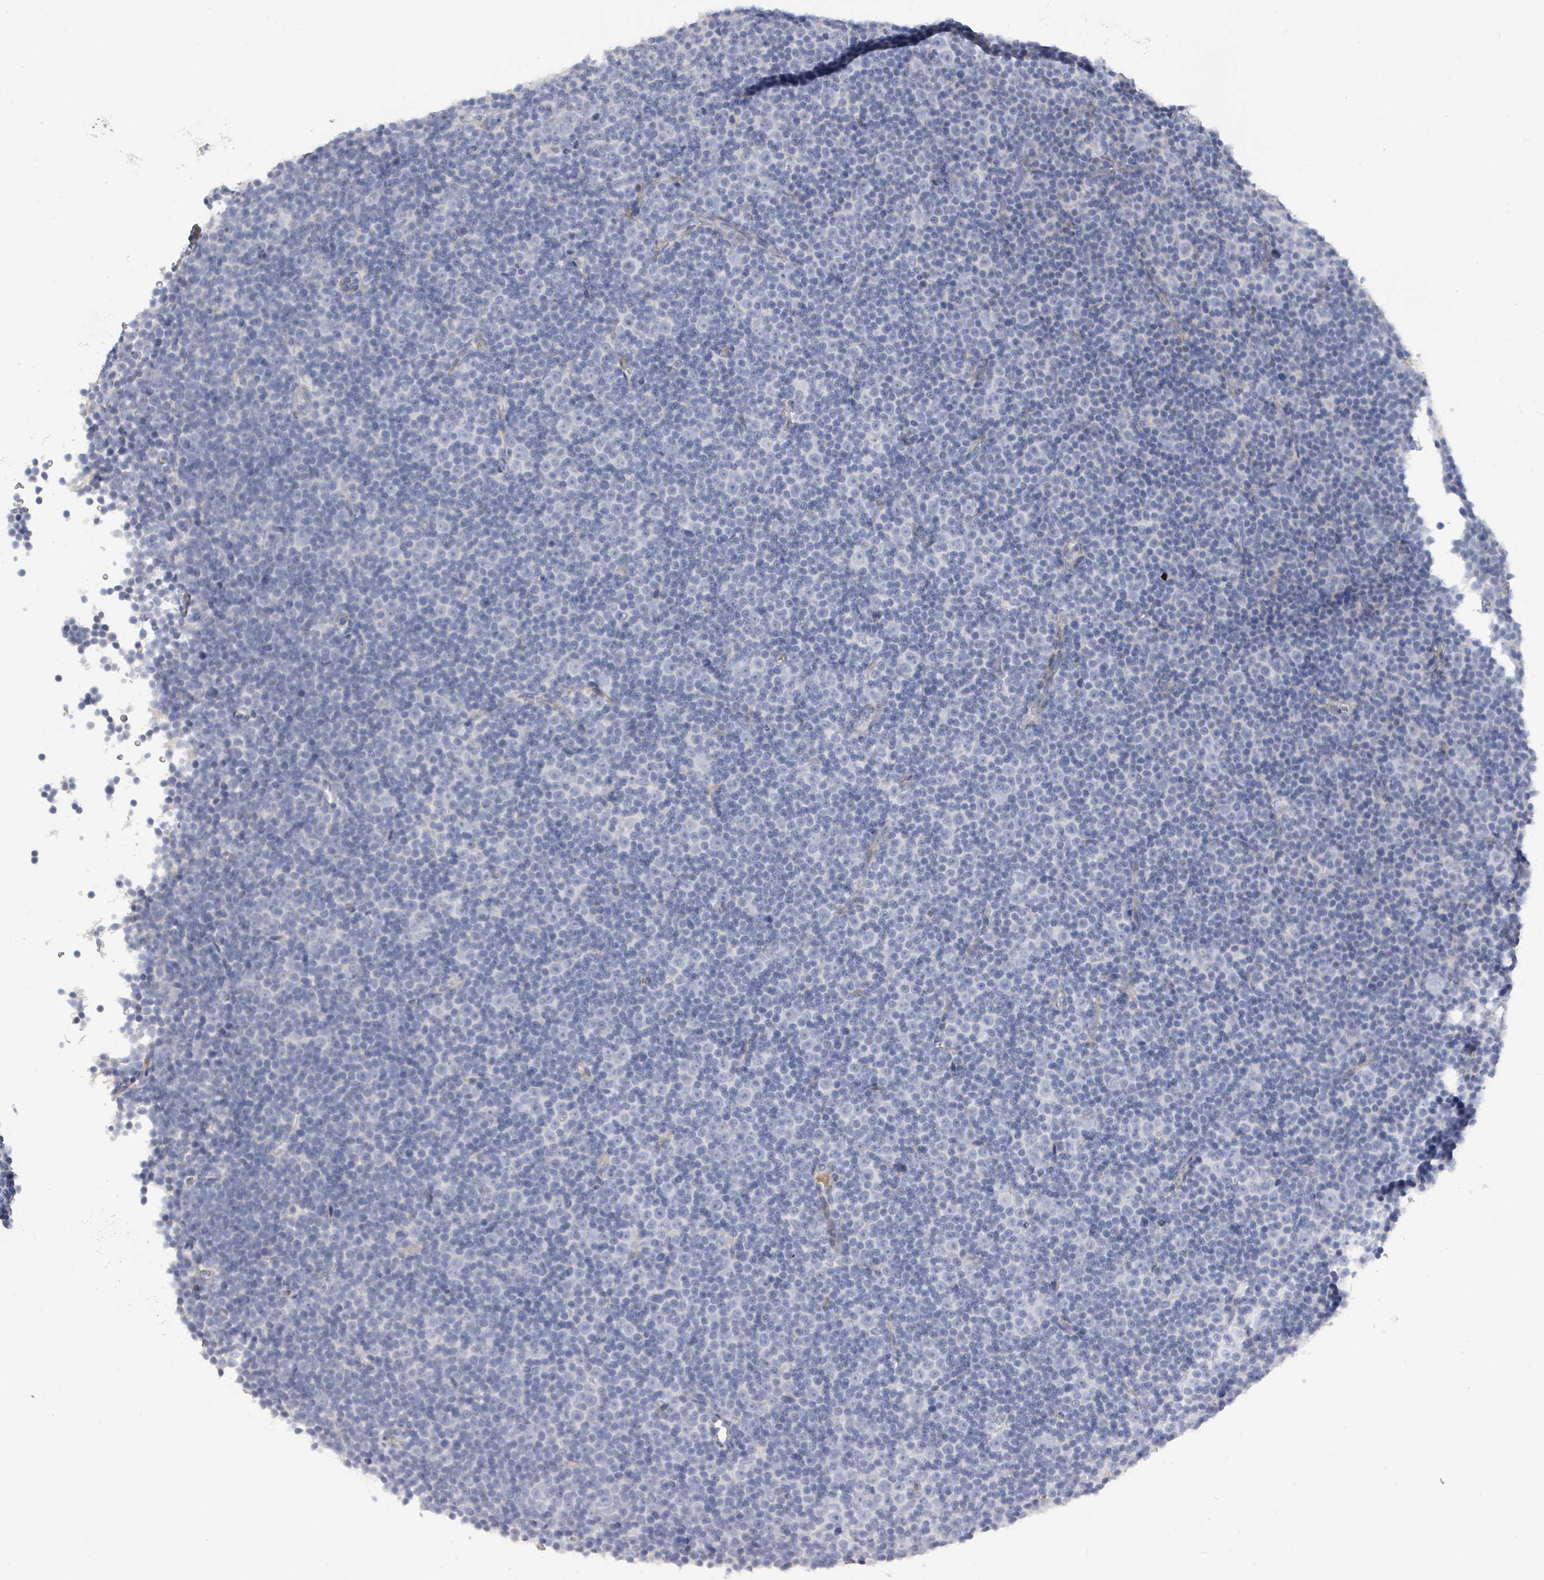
{"staining": {"intensity": "negative", "quantity": "none", "location": "none"}, "tissue": "lymphoma", "cell_type": "Tumor cells", "image_type": "cancer", "snomed": [{"axis": "morphology", "description": "Malignant lymphoma, non-Hodgkin's type, Low grade"}, {"axis": "topography", "description": "Lymph node"}], "caption": "Tumor cells are negative for protein expression in human lymphoma.", "gene": "RAB33B", "patient": {"sex": "female", "age": 67}}